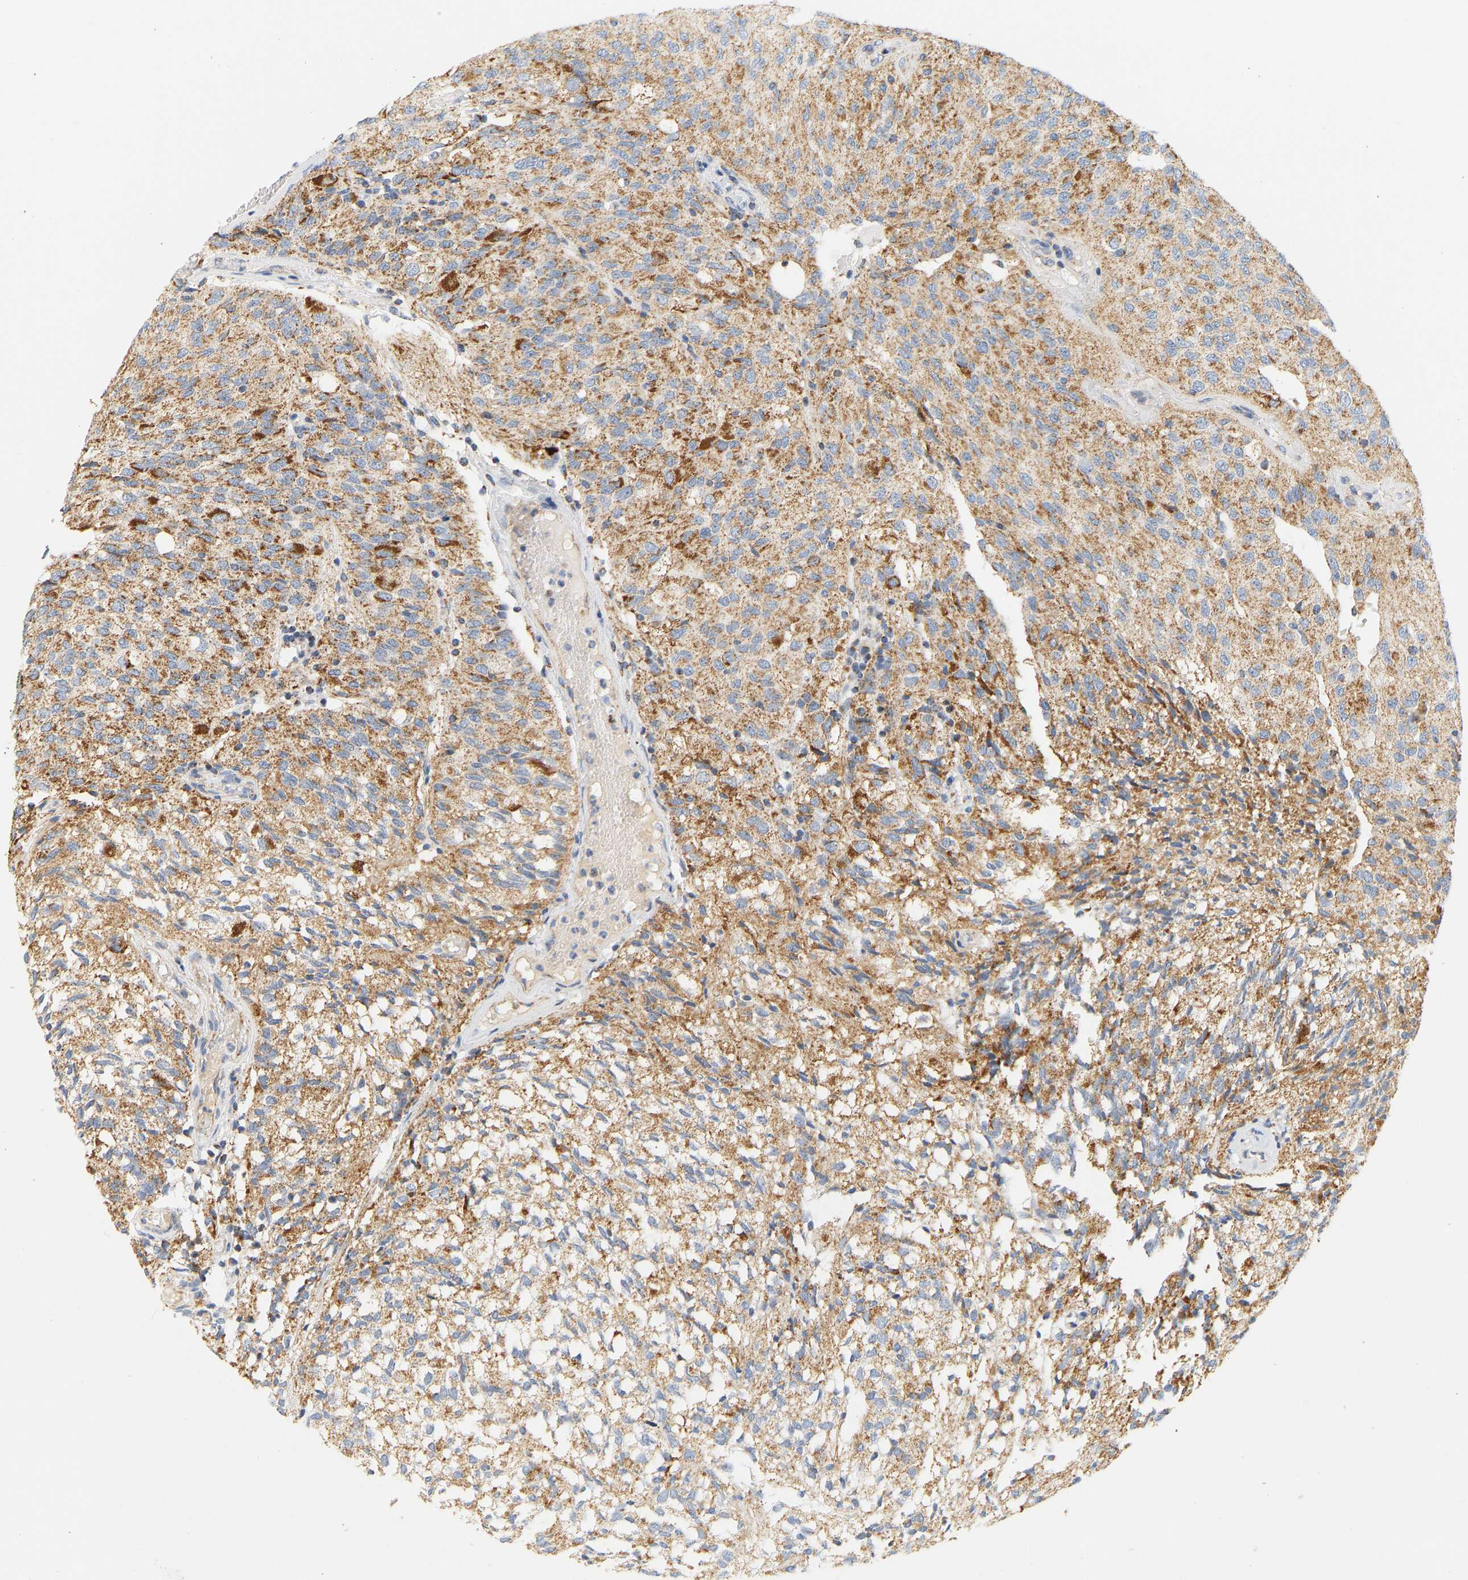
{"staining": {"intensity": "moderate", "quantity": ">75%", "location": "cytoplasmic/membranous"}, "tissue": "glioma", "cell_type": "Tumor cells", "image_type": "cancer", "snomed": [{"axis": "morphology", "description": "Glioma, malignant, High grade"}, {"axis": "topography", "description": "Brain"}], "caption": "Tumor cells show medium levels of moderate cytoplasmic/membranous positivity in approximately >75% of cells in human malignant glioma (high-grade). (DAB IHC, brown staining for protein, blue staining for nuclei).", "gene": "GRPEL2", "patient": {"sex": "male", "age": 32}}